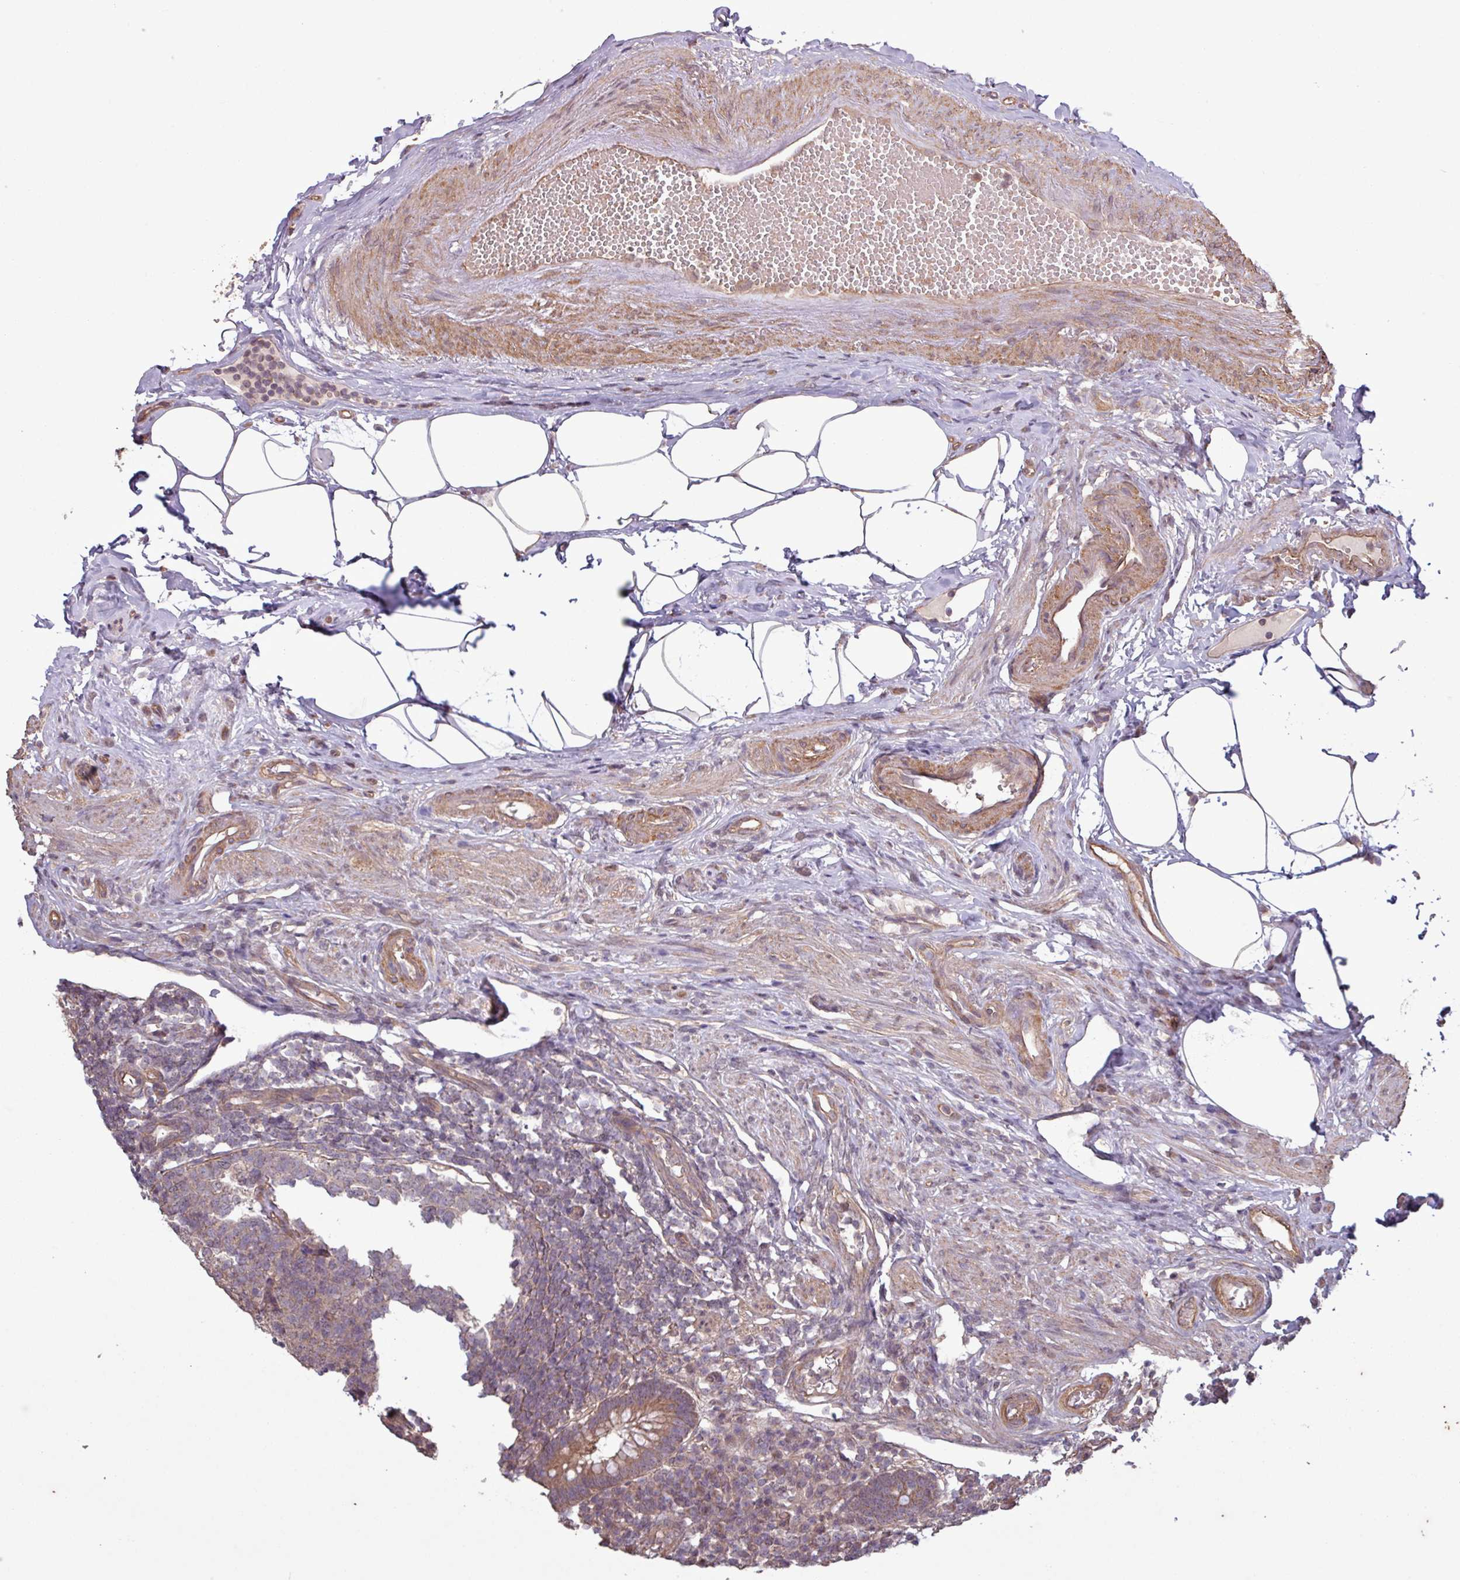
{"staining": {"intensity": "moderate", "quantity": ">75%", "location": "cytoplasmic/membranous"}, "tissue": "appendix", "cell_type": "Glandular cells", "image_type": "normal", "snomed": [{"axis": "morphology", "description": "Normal tissue, NOS"}, {"axis": "topography", "description": "Appendix"}], "caption": "Appendix was stained to show a protein in brown. There is medium levels of moderate cytoplasmic/membranous staining in approximately >75% of glandular cells. (DAB (3,3'-diaminobenzidine) IHC with brightfield microscopy, high magnification).", "gene": "TRABD2A", "patient": {"sex": "female", "age": 56}}